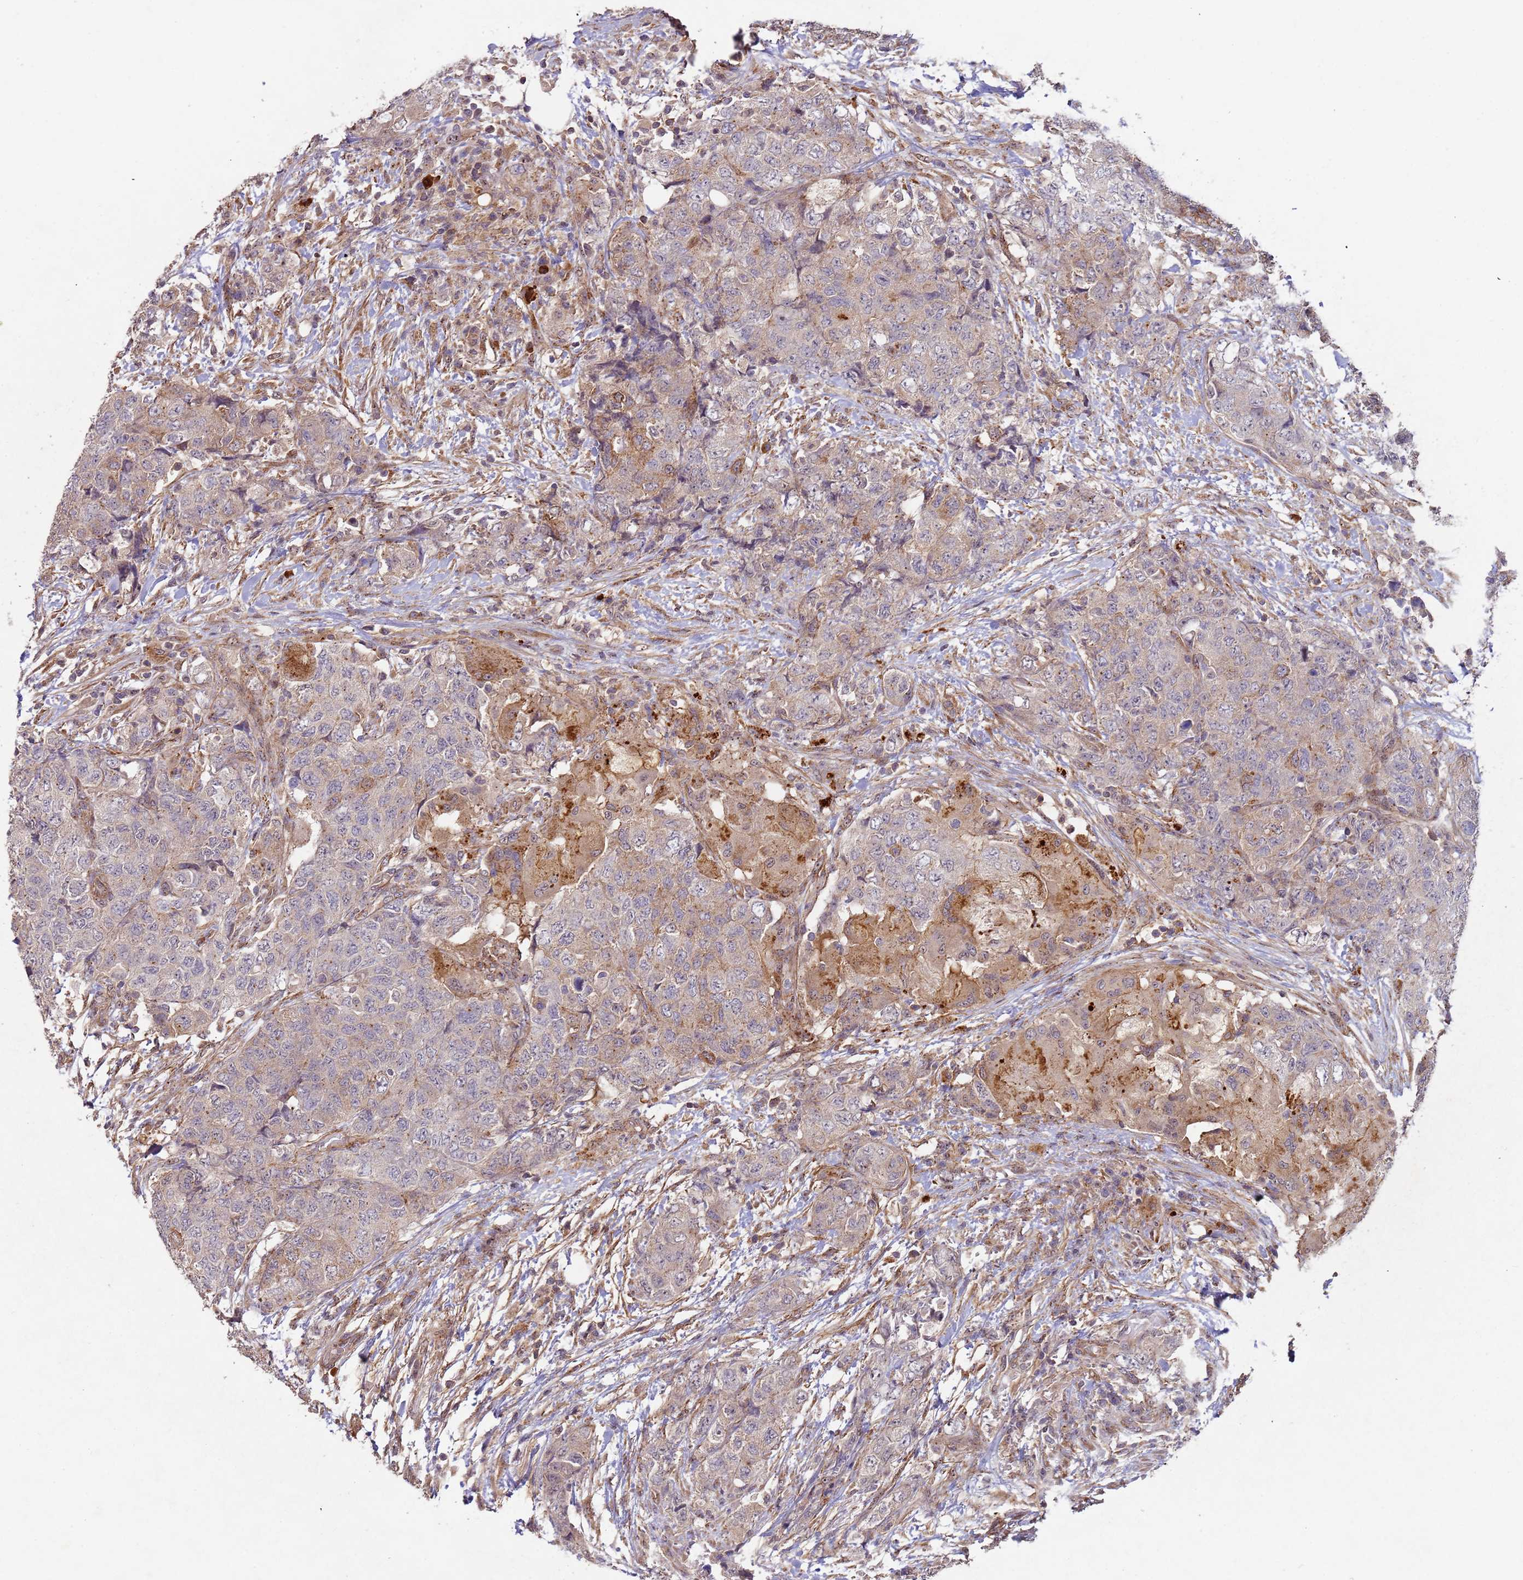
{"staining": {"intensity": "weak", "quantity": "<25%", "location": "cytoplasmic/membranous"}, "tissue": "urothelial cancer", "cell_type": "Tumor cells", "image_type": "cancer", "snomed": [{"axis": "morphology", "description": "Urothelial carcinoma, High grade"}, {"axis": "topography", "description": "Urinary bladder"}], "caption": "High power microscopy micrograph of an immunohistochemistry image of urothelial cancer, revealing no significant expression in tumor cells.", "gene": "KANSL1L", "patient": {"sex": "female", "age": 78}}